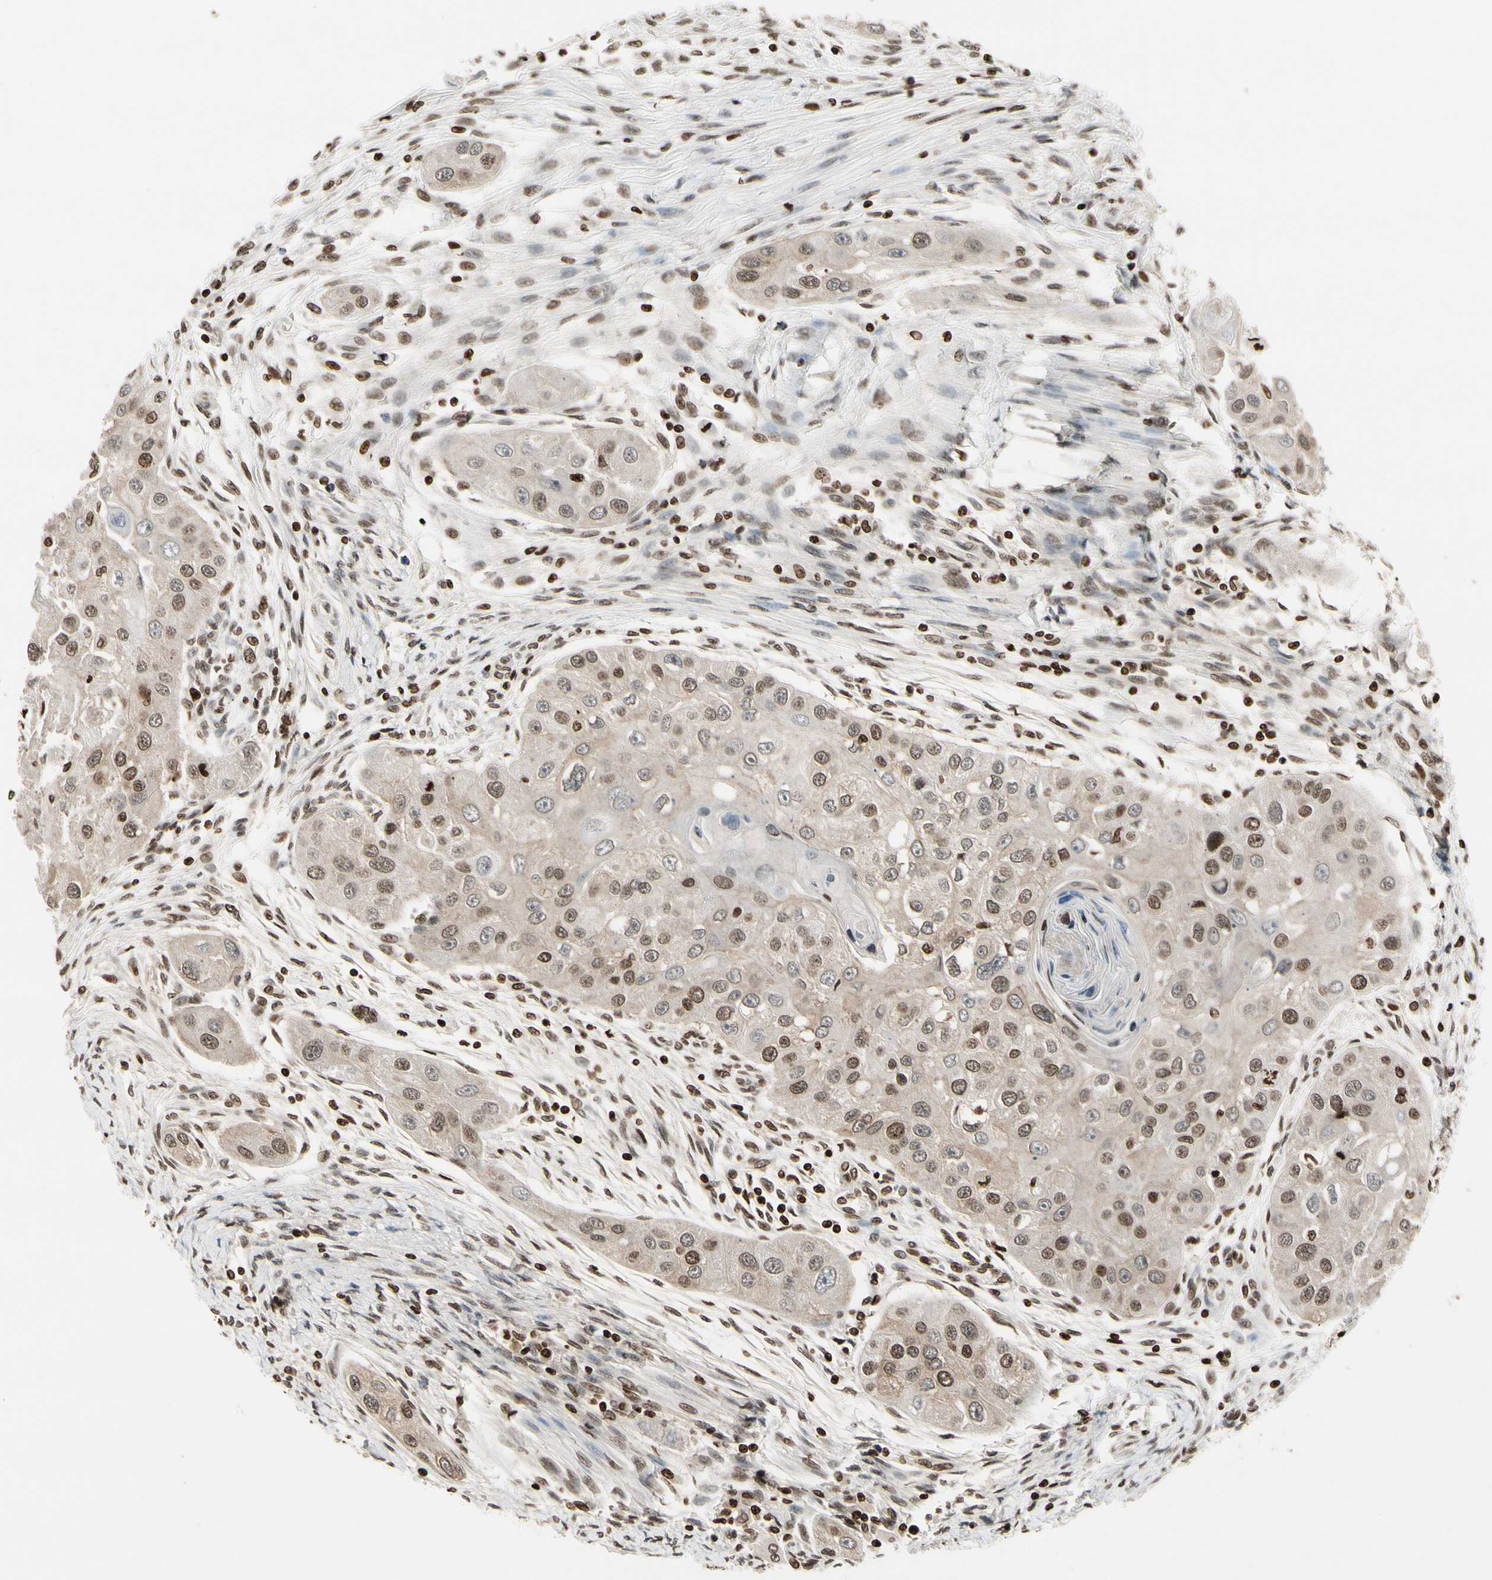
{"staining": {"intensity": "moderate", "quantity": "25%-75%", "location": "nuclear"}, "tissue": "head and neck cancer", "cell_type": "Tumor cells", "image_type": "cancer", "snomed": [{"axis": "morphology", "description": "Normal tissue, NOS"}, {"axis": "morphology", "description": "Squamous cell carcinoma, NOS"}, {"axis": "topography", "description": "Skeletal muscle"}, {"axis": "topography", "description": "Head-Neck"}], "caption": "An immunohistochemistry image of tumor tissue is shown. Protein staining in brown labels moderate nuclear positivity in squamous cell carcinoma (head and neck) within tumor cells. (Stains: DAB in brown, nuclei in blue, Microscopy: brightfield microscopy at high magnification).", "gene": "RORA", "patient": {"sex": "male", "age": 51}}